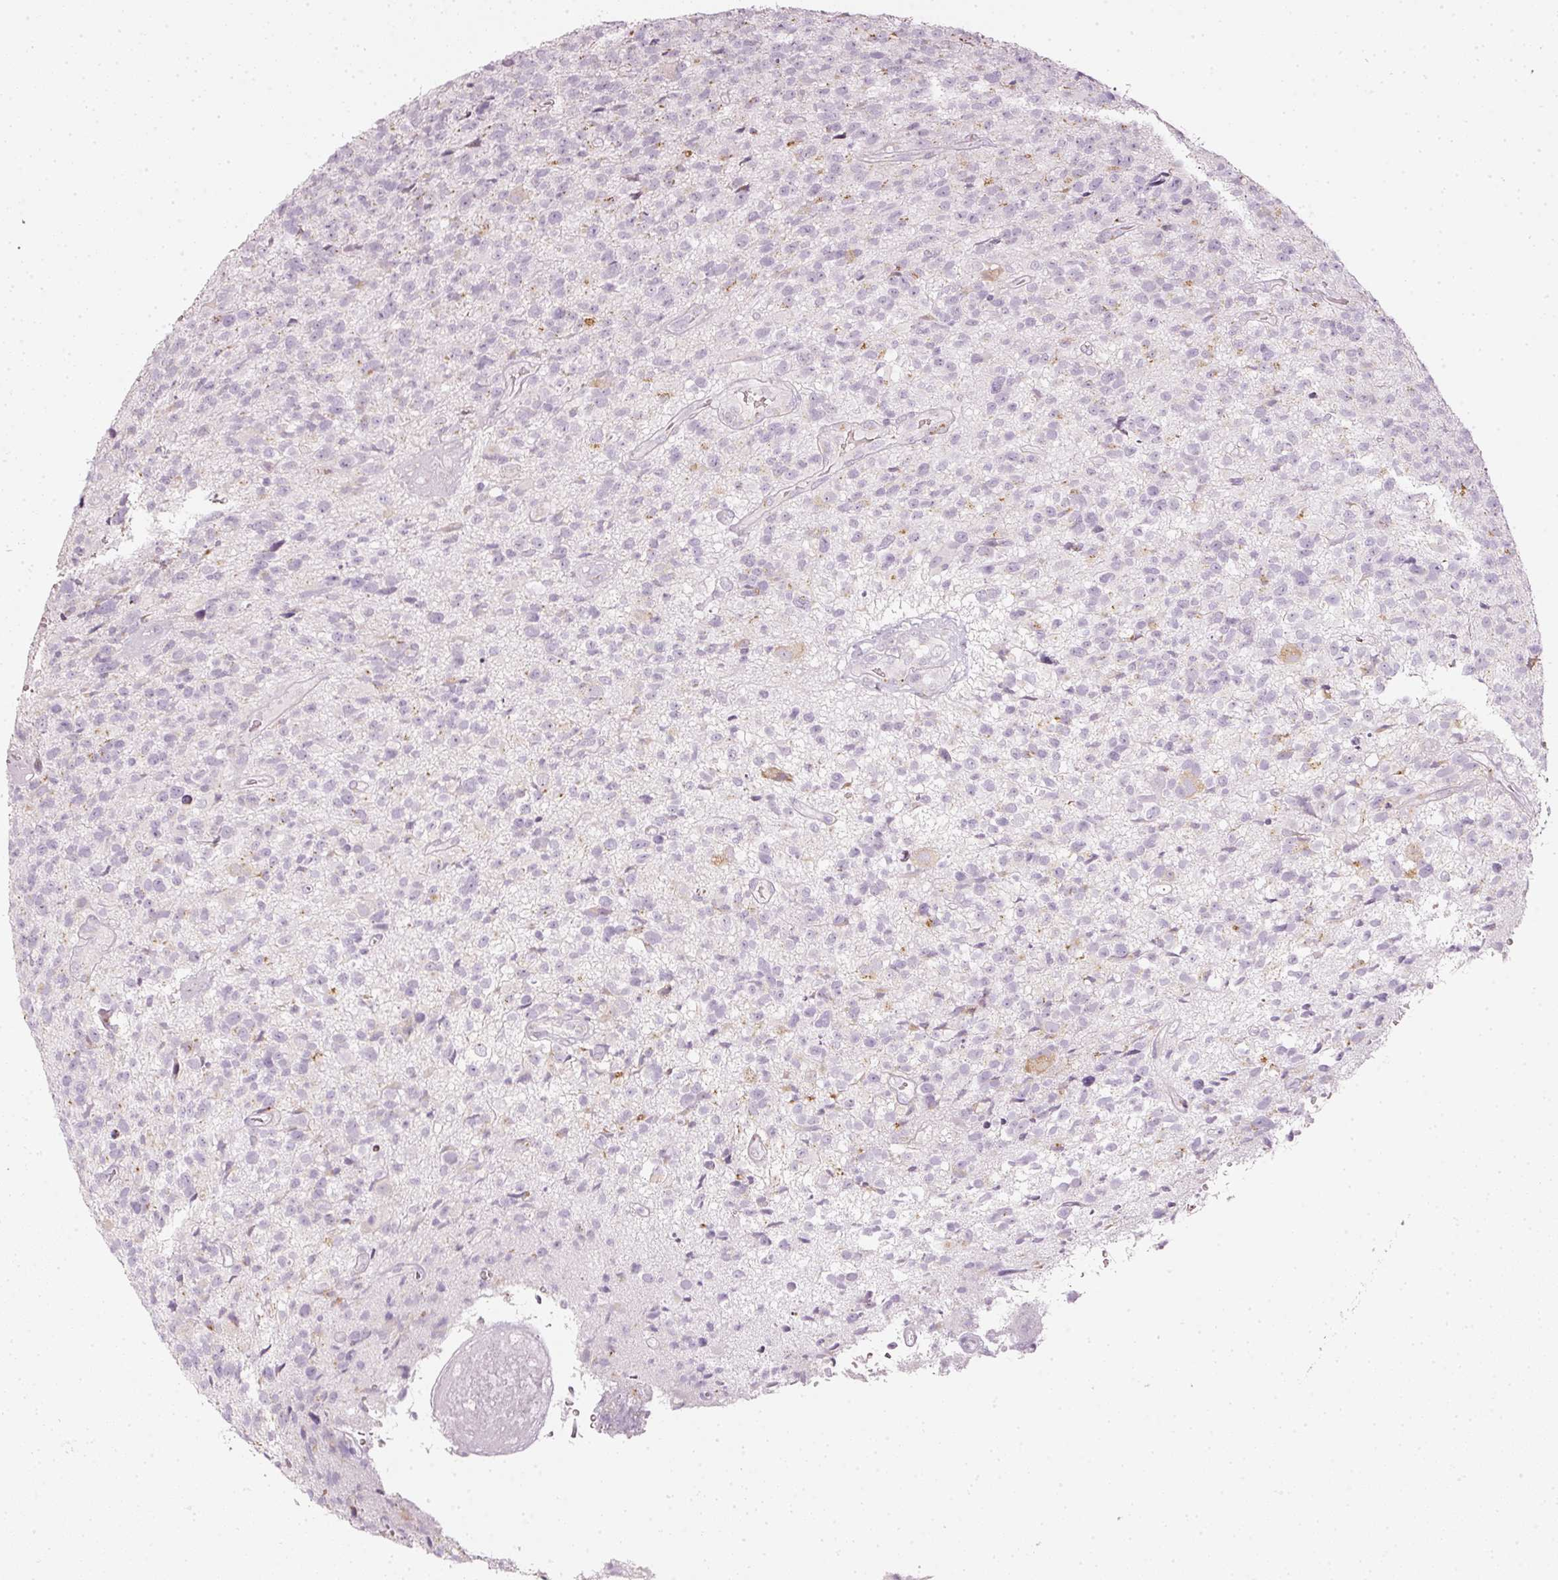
{"staining": {"intensity": "negative", "quantity": "none", "location": "none"}, "tissue": "glioma", "cell_type": "Tumor cells", "image_type": "cancer", "snomed": [{"axis": "morphology", "description": "Glioma, malignant, High grade"}, {"axis": "topography", "description": "Brain"}], "caption": "DAB (3,3'-diaminobenzidine) immunohistochemical staining of human glioma reveals no significant positivity in tumor cells.", "gene": "SDF4", "patient": {"sex": "male", "age": 76}}